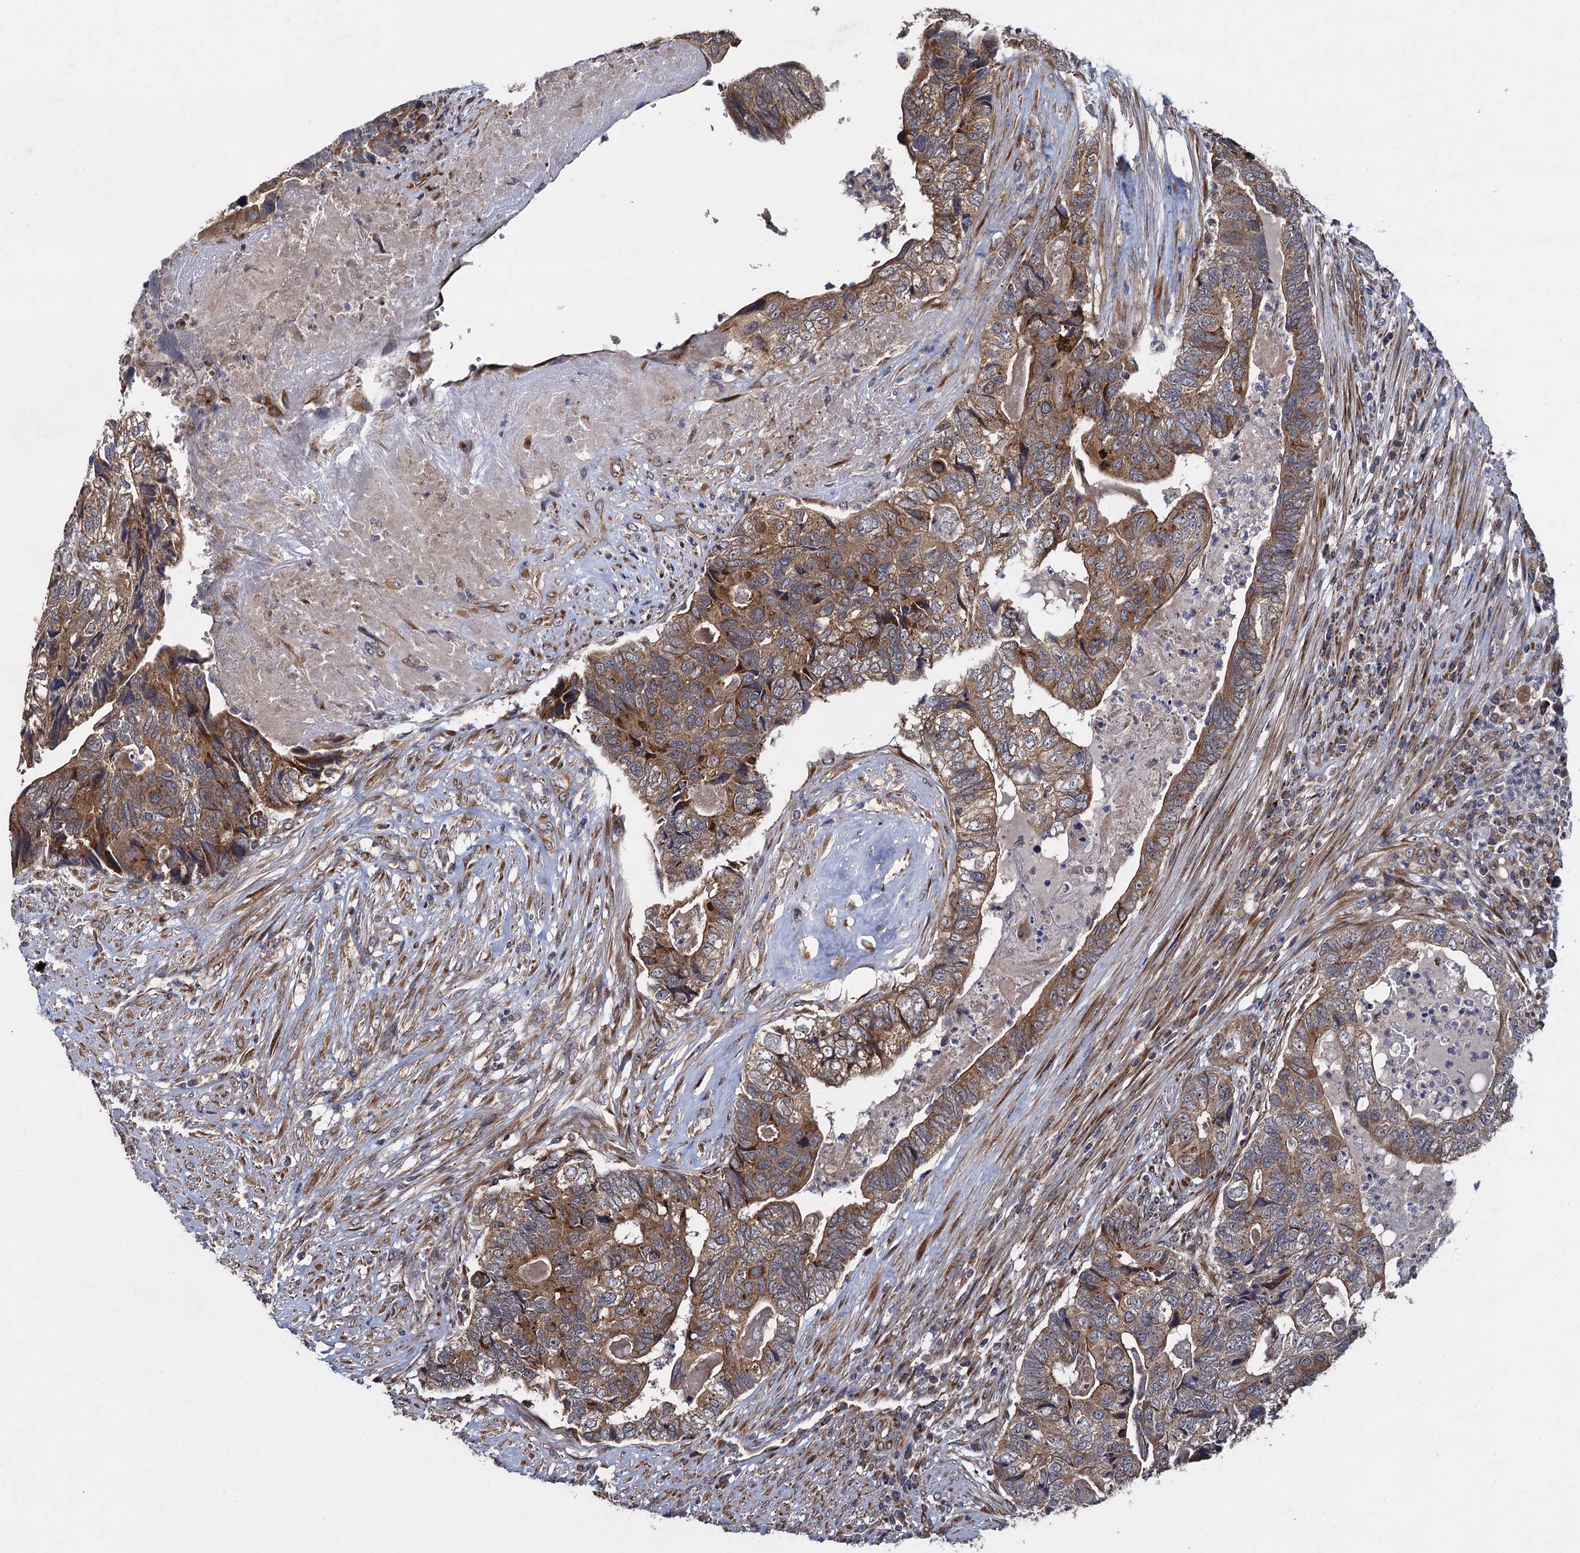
{"staining": {"intensity": "moderate", "quantity": ">75%", "location": "cytoplasmic/membranous"}, "tissue": "colorectal cancer", "cell_type": "Tumor cells", "image_type": "cancer", "snomed": [{"axis": "morphology", "description": "Adenocarcinoma, NOS"}, {"axis": "topography", "description": "Colon"}], "caption": "Adenocarcinoma (colorectal) stained with DAB (3,3'-diaminobenzidine) immunohistochemistry displays medium levels of moderate cytoplasmic/membranous expression in about >75% of tumor cells. The protein is stained brown, and the nuclei are stained in blue (DAB IHC with brightfield microscopy, high magnification).", "gene": "HAUS1", "patient": {"sex": "female", "age": 67}}